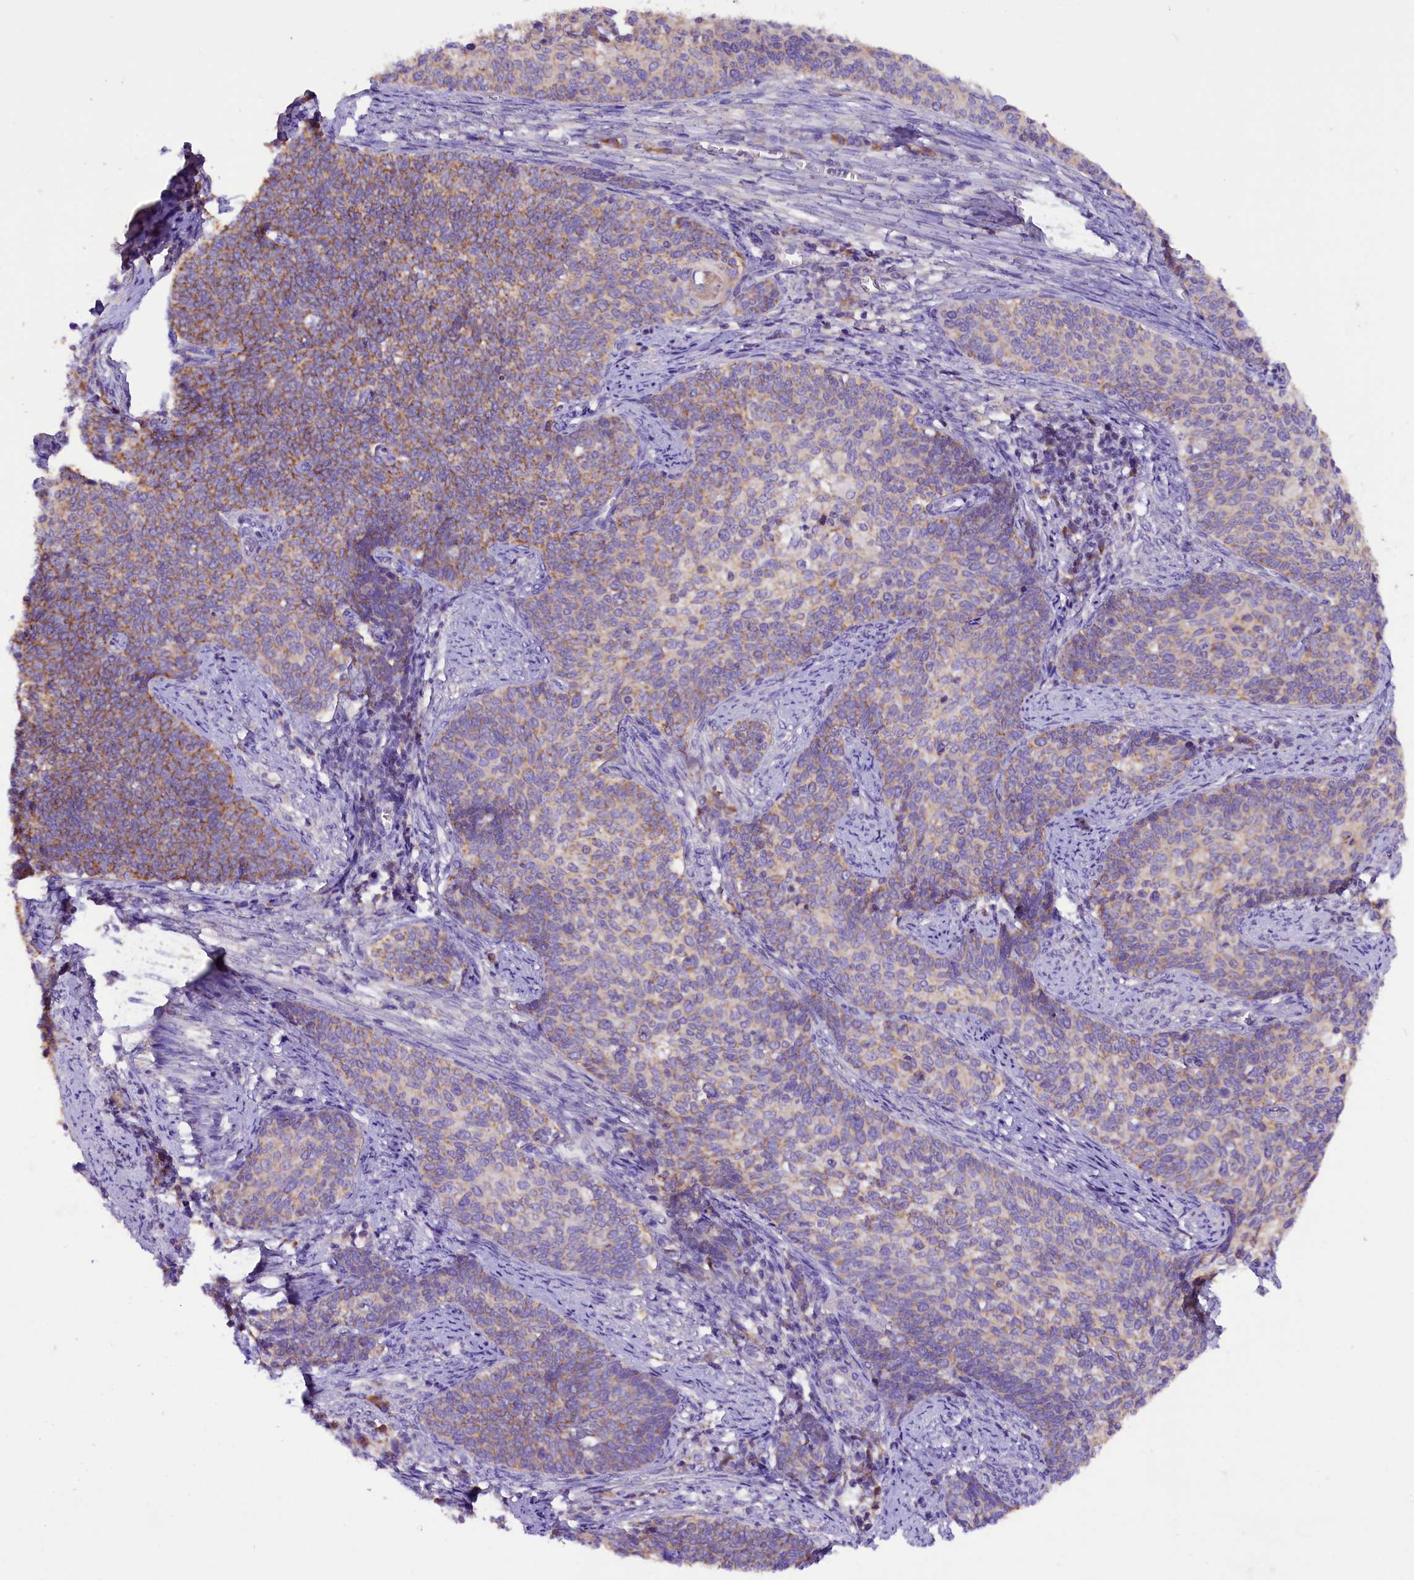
{"staining": {"intensity": "weak", "quantity": ">75%", "location": "cytoplasmic/membranous"}, "tissue": "cervical cancer", "cell_type": "Tumor cells", "image_type": "cancer", "snomed": [{"axis": "morphology", "description": "Squamous cell carcinoma, NOS"}, {"axis": "topography", "description": "Cervix"}], "caption": "DAB (3,3'-diaminobenzidine) immunohistochemical staining of squamous cell carcinoma (cervical) demonstrates weak cytoplasmic/membranous protein expression in approximately >75% of tumor cells.", "gene": "SIX5", "patient": {"sex": "female", "age": 39}}